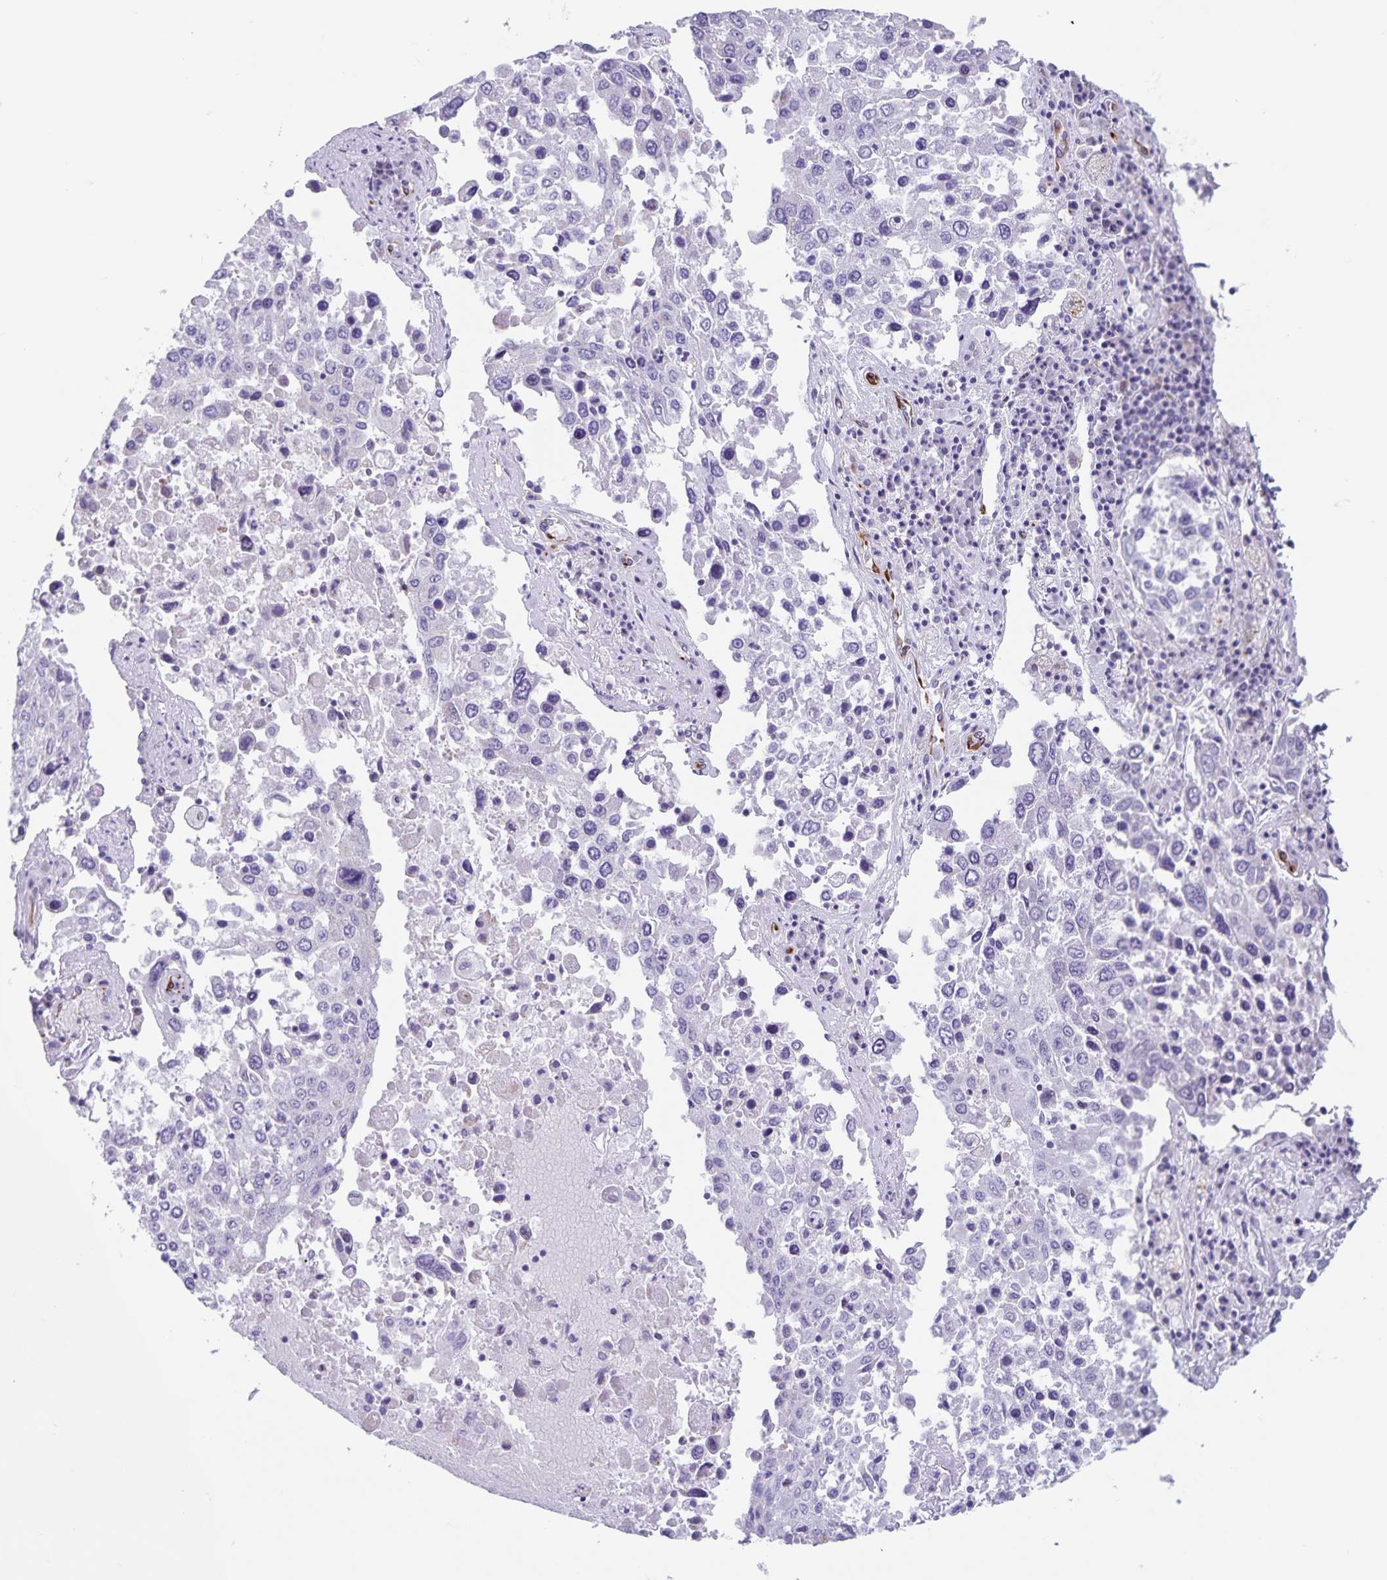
{"staining": {"intensity": "negative", "quantity": "none", "location": "none"}, "tissue": "lung cancer", "cell_type": "Tumor cells", "image_type": "cancer", "snomed": [{"axis": "morphology", "description": "Squamous cell carcinoma, NOS"}, {"axis": "topography", "description": "Lung"}], "caption": "Squamous cell carcinoma (lung) was stained to show a protein in brown. There is no significant staining in tumor cells. (DAB IHC visualized using brightfield microscopy, high magnification).", "gene": "SYNM", "patient": {"sex": "male", "age": 65}}